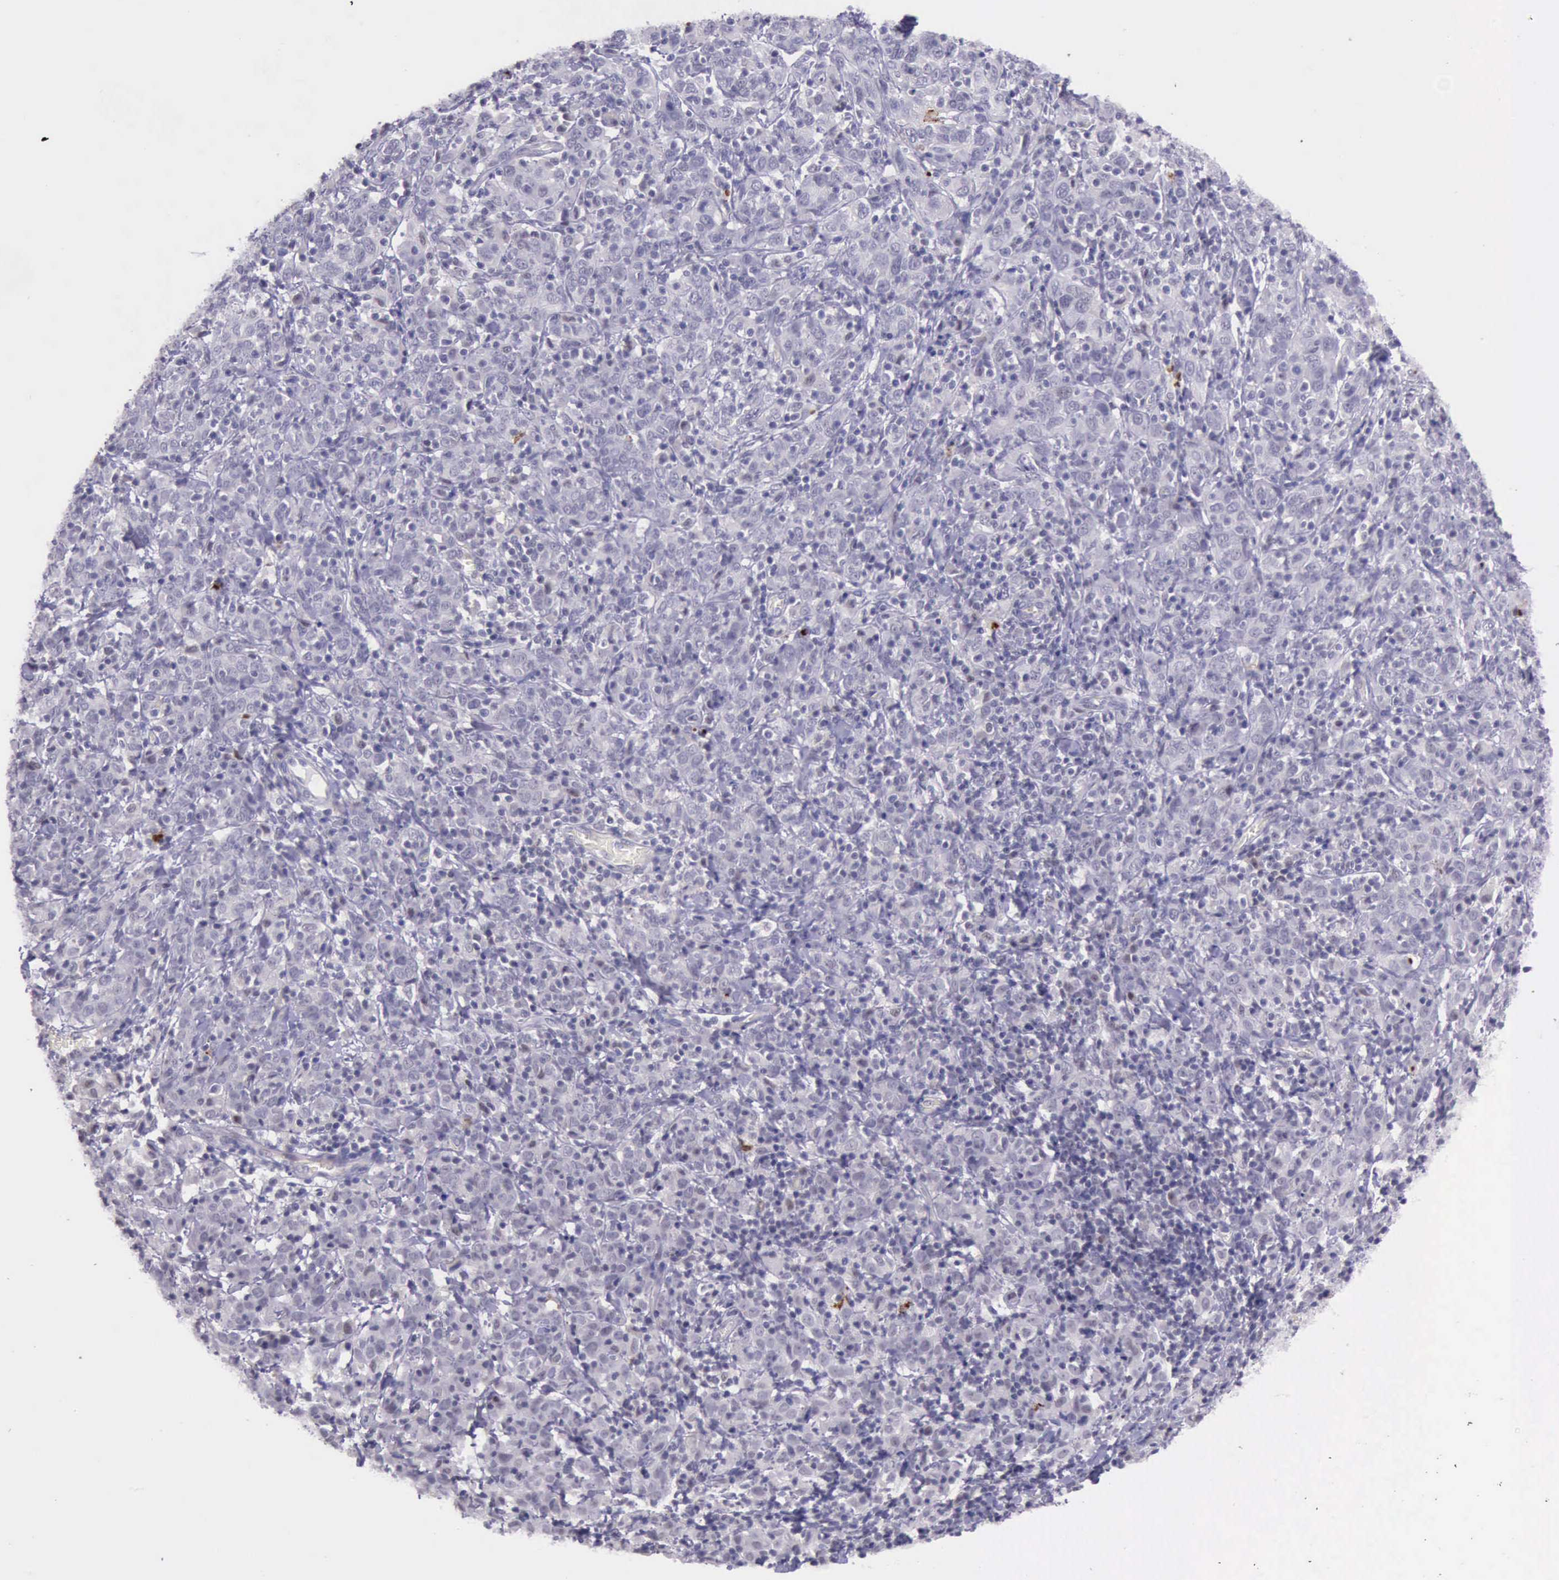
{"staining": {"intensity": "strong", "quantity": "<25%", "location": "nuclear"}, "tissue": "cervical cancer", "cell_type": "Tumor cells", "image_type": "cancer", "snomed": [{"axis": "morphology", "description": "Normal tissue, NOS"}, {"axis": "morphology", "description": "Squamous cell carcinoma, NOS"}, {"axis": "topography", "description": "Cervix"}], "caption": "High-magnification brightfield microscopy of cervical cancer (squamous cell carcinoma) stained with DAB (brown) and counterstained with hematoxylin (blue). tumor cells exhibit strong nuclear staining is present in approximately<25% of cells.", "gene": "PARP1", "patient": {"sex": "female", "age": 67}}